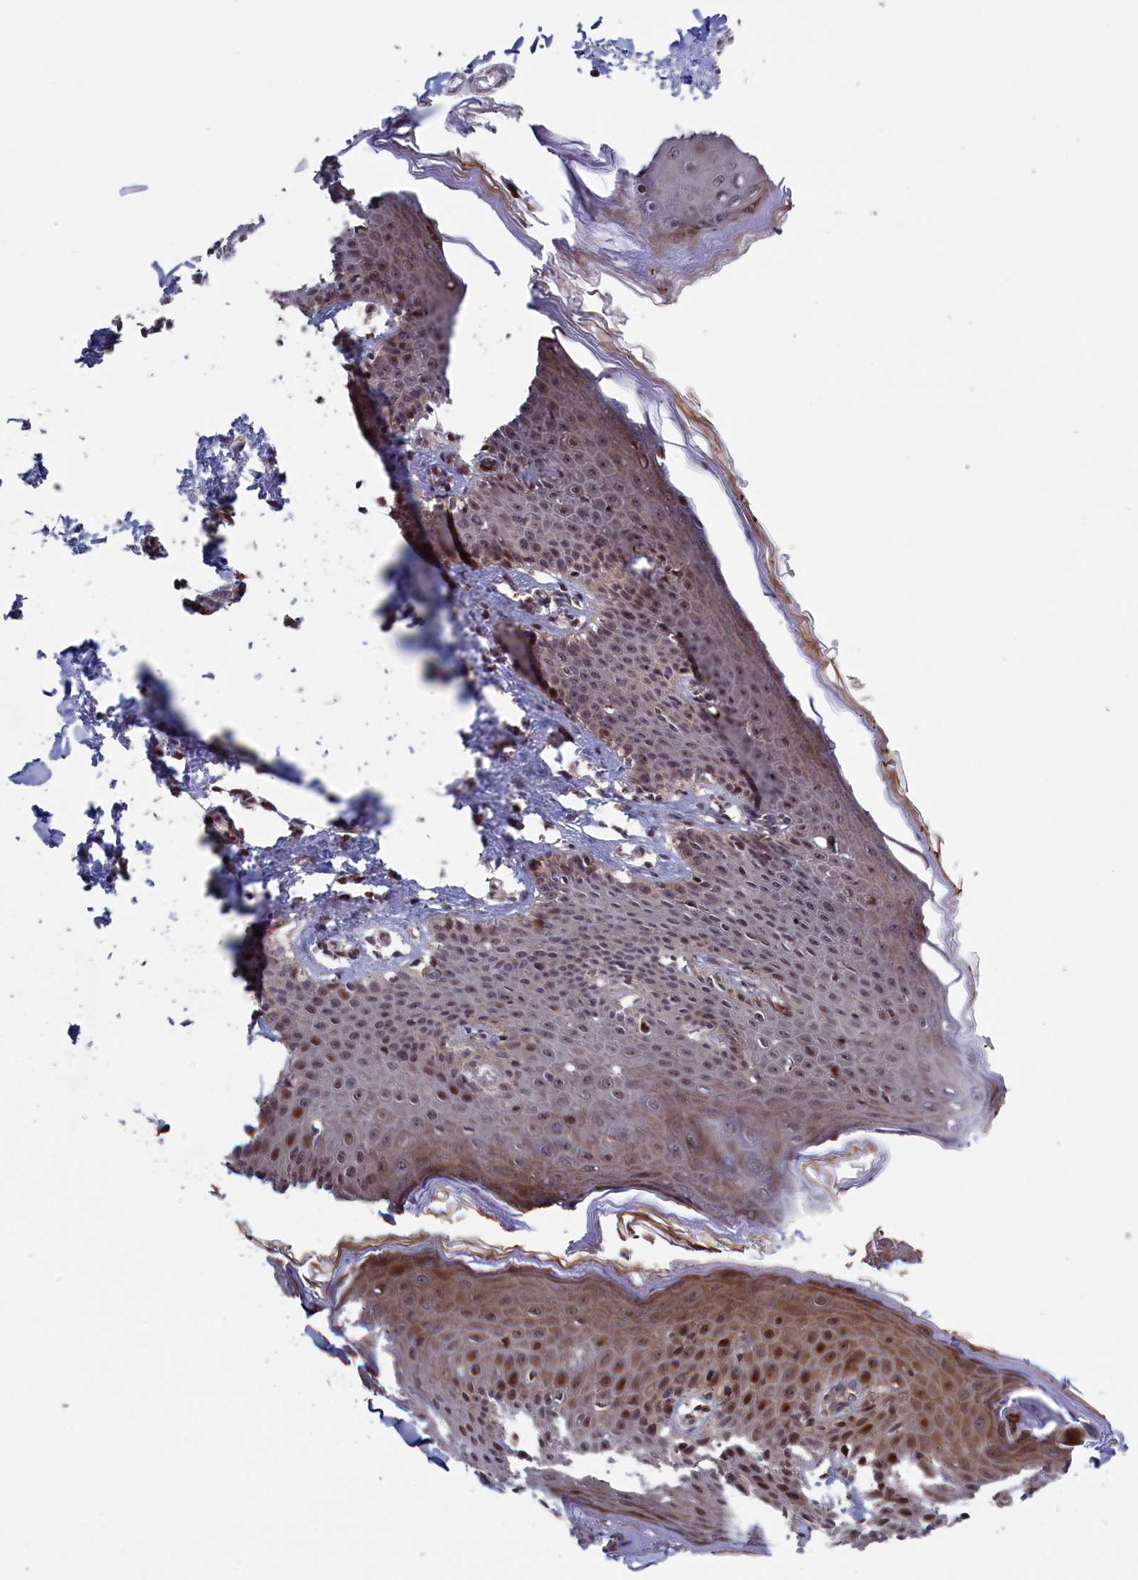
{"staining": {"intensity": "moderate", "quantity": "25%-75%", "location": "cytoplasmic/membranous,nuclear"}, "tissue": "skin", "cell_type": "Epidermal cells", "image_type": "normal", "snomed": [{"axis": "morphology", "description": "Normal tissue, NOS"}, {"axis": "topography", "description": "Vulva"}], "caption": "An image of human skin stained for a protein displays moderate cytoplasmic/membranous,nuclear brown staining in epidermal cells. Ihc stains the protein in brown and the nuclei are stained blue.", "gene": "LSG1", "patient": {"sex": "female", "age": 66}}